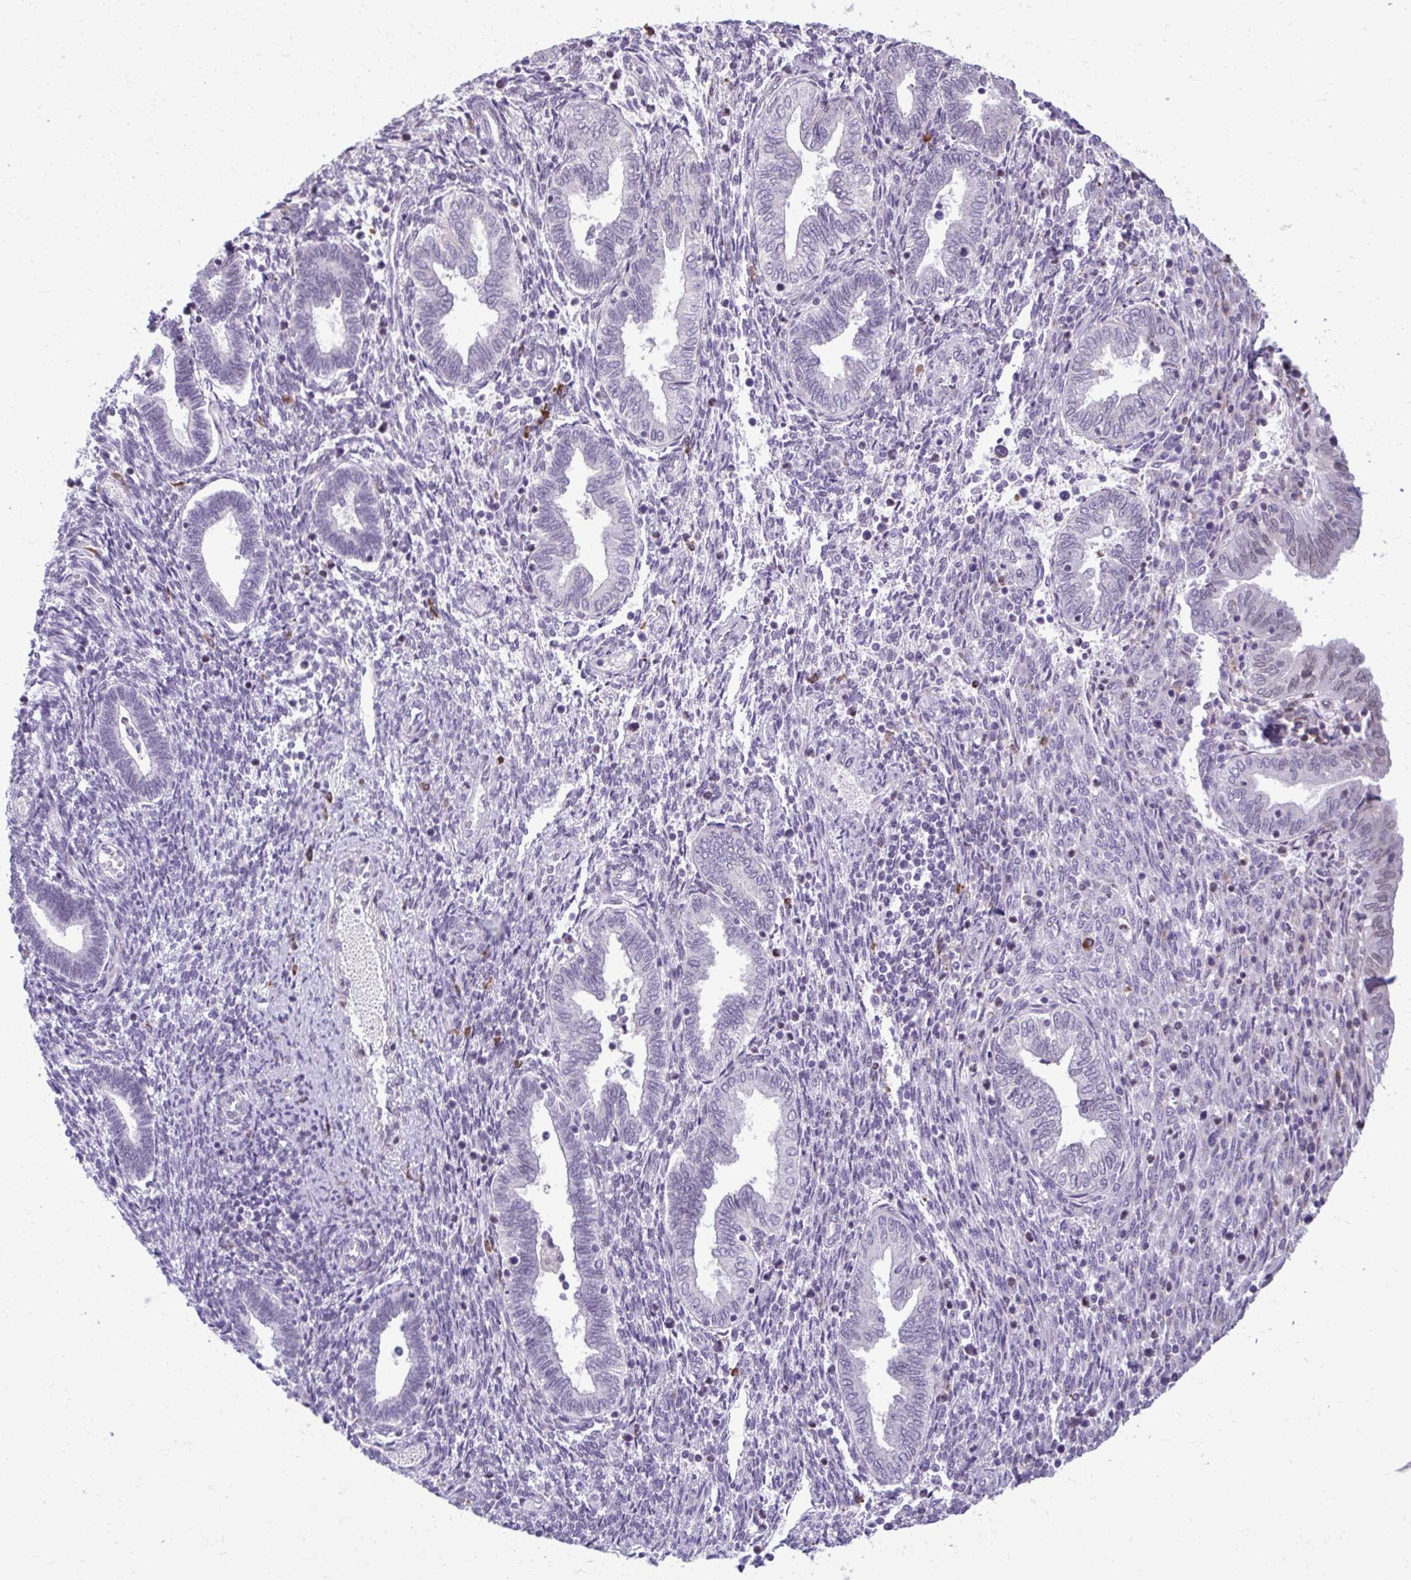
{"staining": {"intensity": "negative", "quantity": "none", "location": "none"}, "tissue": "endometrium", "cell_type": "Cells in endometrial stroma", "image_type": "normal", "snomed": [{"axis": "morphology", "description": "Normal tissue, NOS"}, {"axis": "topography", "description": "Endometrium"}], "caption": "Cells in endometrial stroma are negative for protein expression in normal human endometrium. Nuclei are stained in blue.", "gene": "PROSER1", "patient": {"sex": "female", "age": 42}}